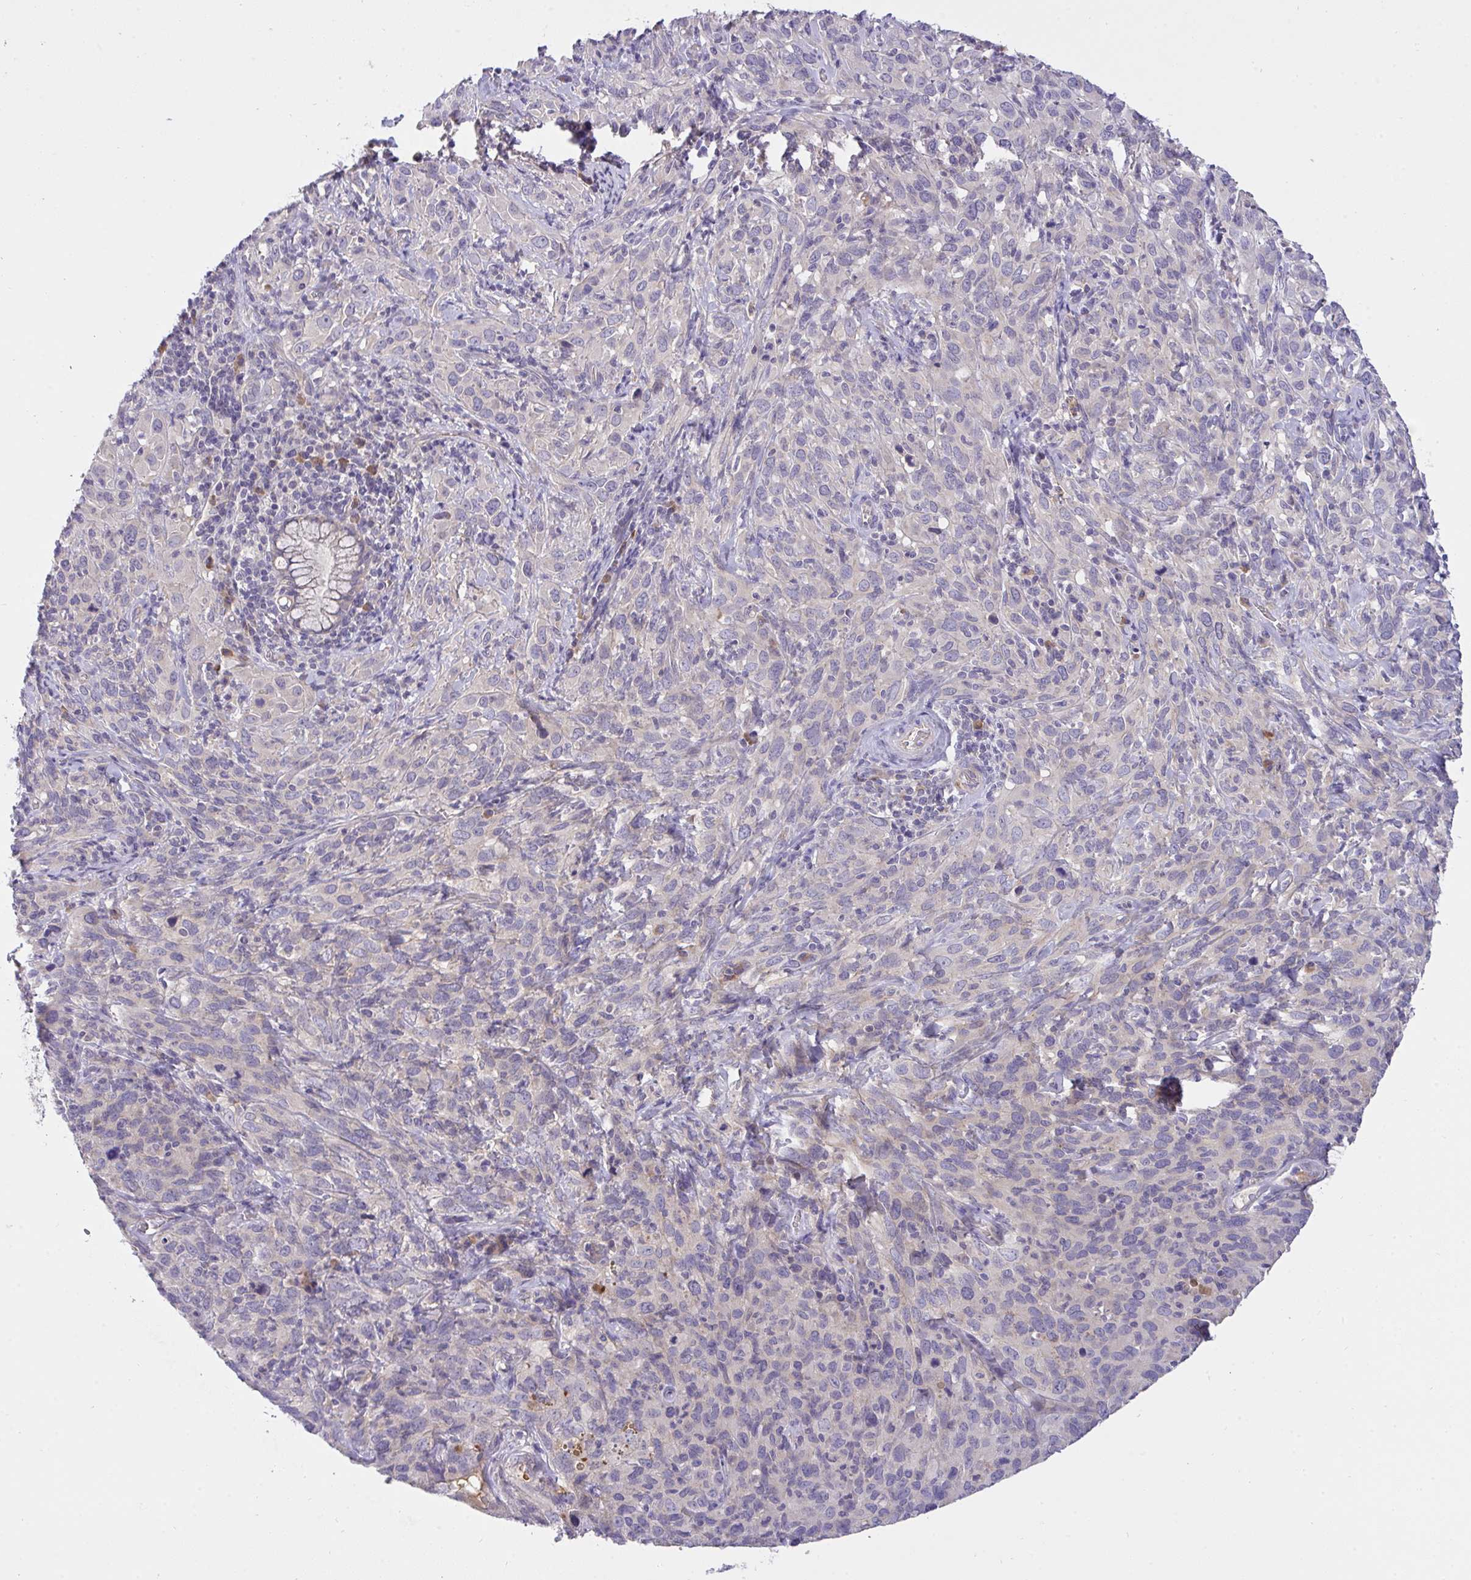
{"staining": {"intensity": "negative", "quantity": "none", "location": "none"}, "tissue": "cervical cancer", "cell_type": "Tumor cells", "image_type": "cancer", "snomed": [{"axis": "morphology", "description": "Normal tissue, NOS"}, {"axis": "morphology", "description": "Squamous cell carcinoma, NOS"}, {"axis": "topography", "description": "Cervix"}], "caption": "A high-resolution micrograph shows IHC staining of cervical cancer, which shows no significant staining in tumor cells.", "gene": "ZNF581", "patient": {"sex": "female", "age": 51}}